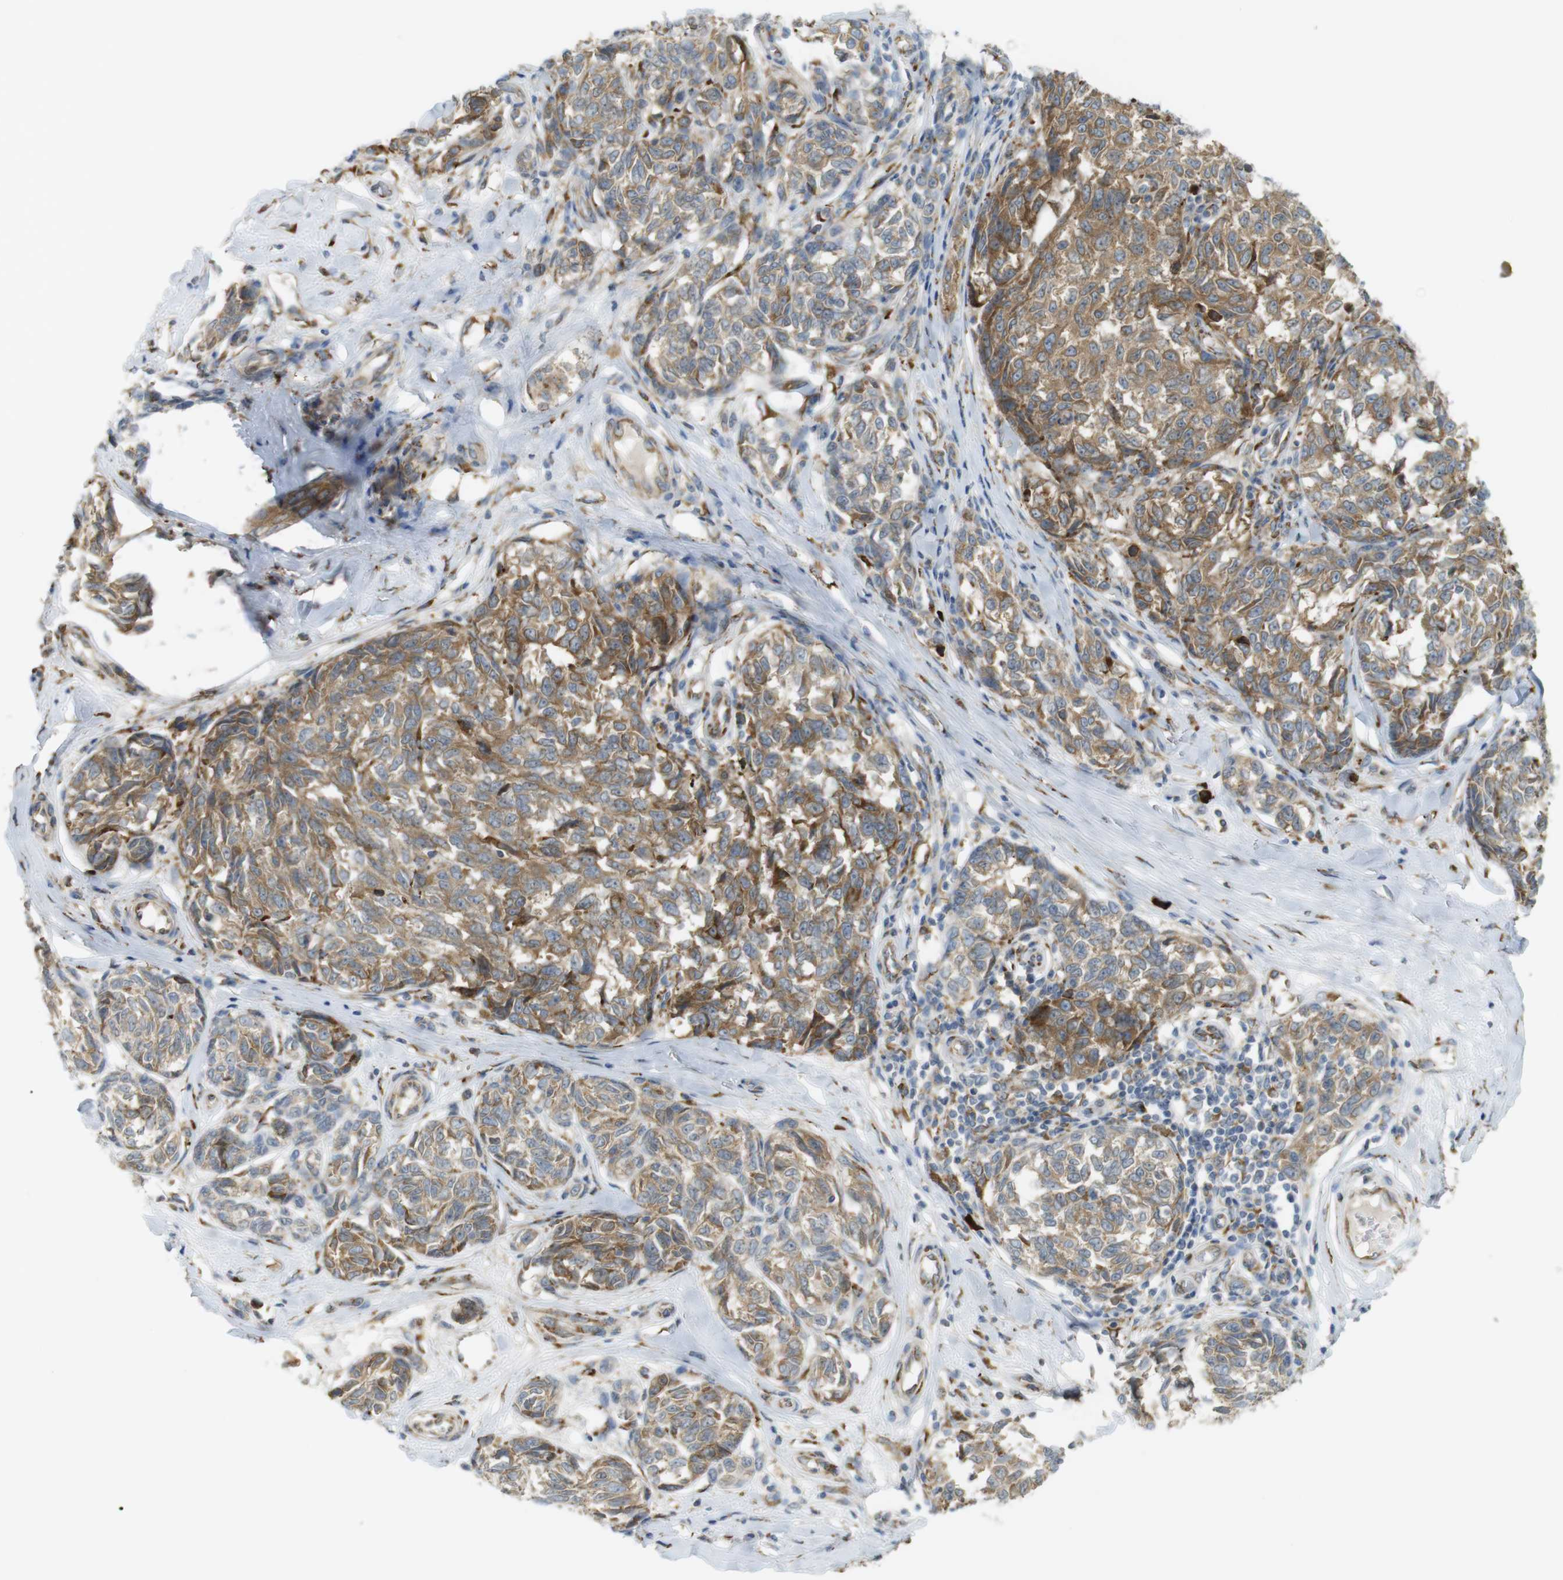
{"staining": {"intensity": "moderate", "quantity": "25%-75%", "location": "cytoplasmic/membranous"}, "tissue": "melanoma", "cell_type": "Tumor cells", "image_type": "cancer", "snomed": [{"axis": "morphology", "description": "Malignant melanoma, NOS"}, {"axis": "topography", "description": "Skin"}], "caption": "Melanoma stained for a protein (brown) displays moderate cytoplasmic/membranous positive positivity in approximately 25%-75% of tumor cells.", "gene": "MBOAT2", "patient": {"sex": "female", "age": 64}}